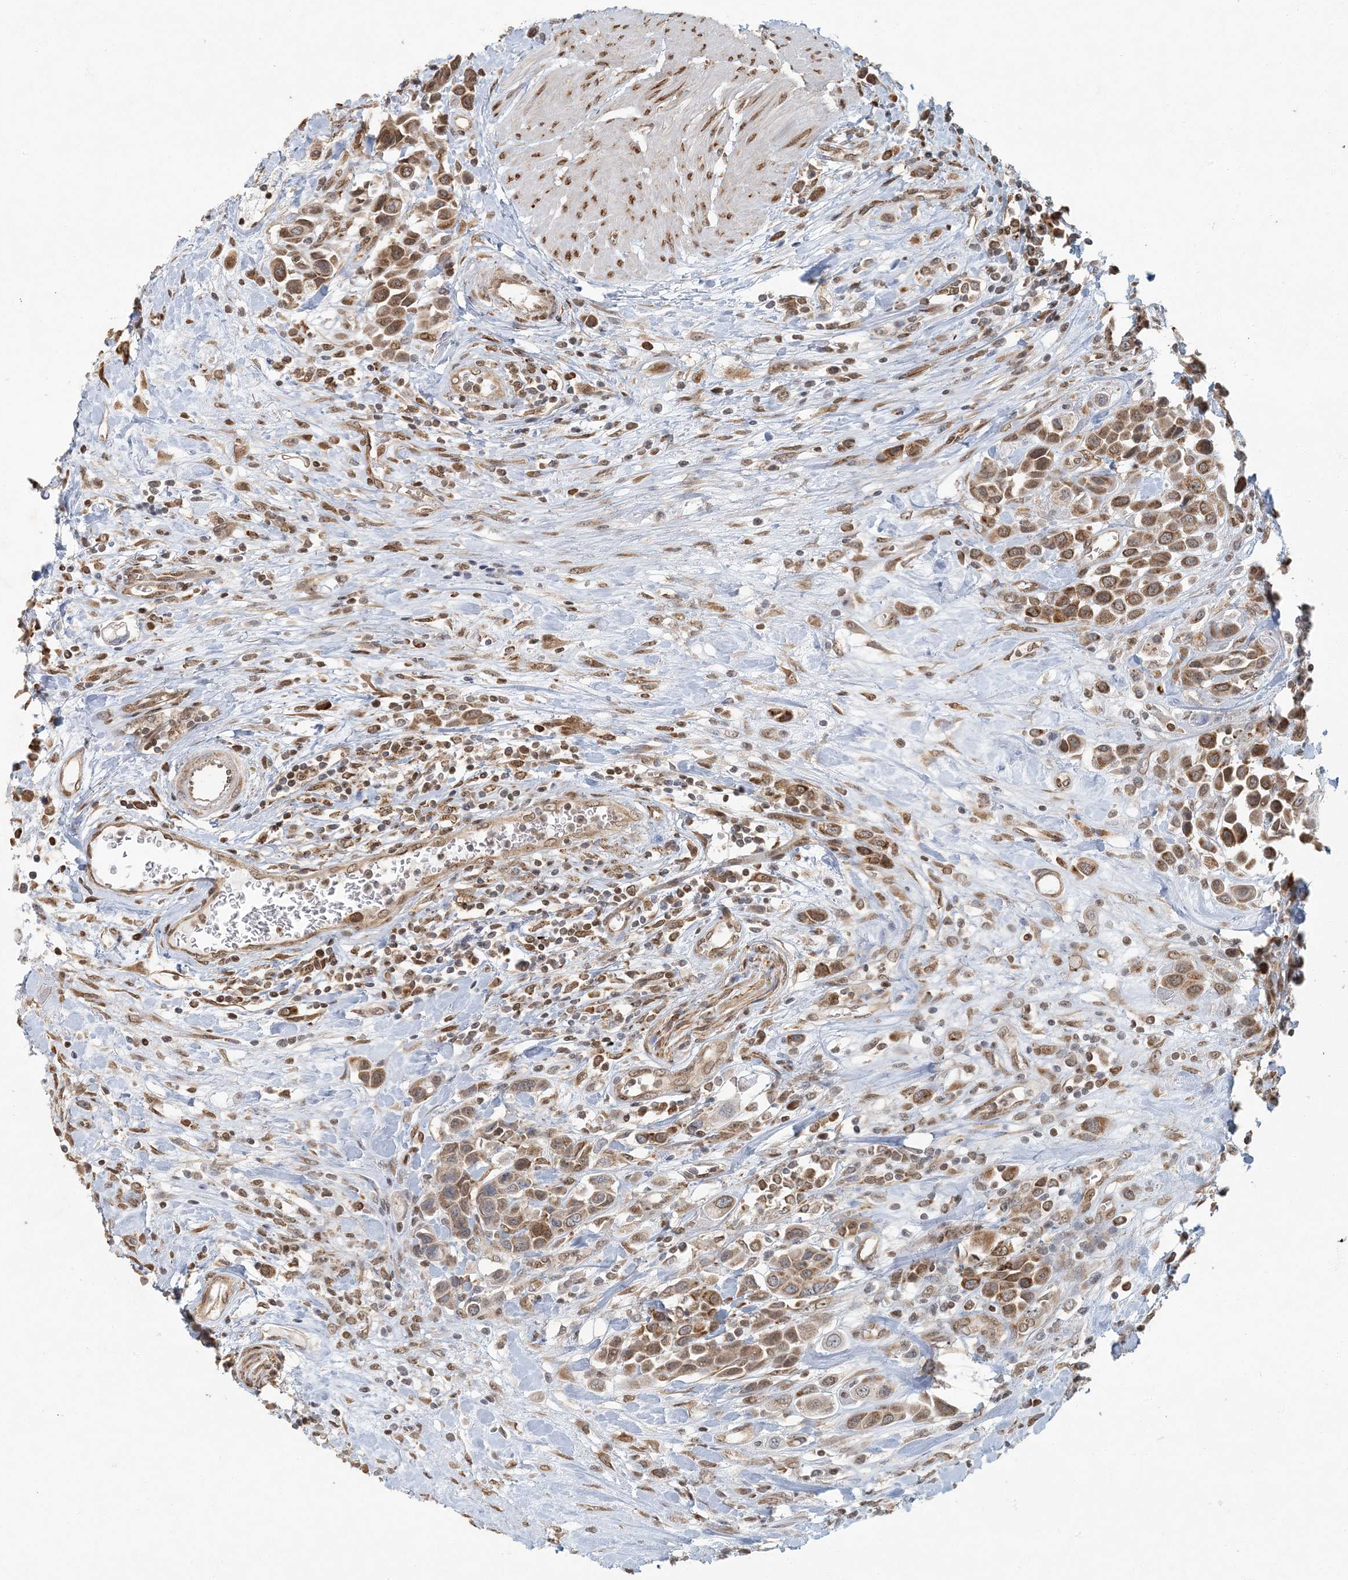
{"staining": {"intensity": "moderate", "quantity": ">75%", "location": "cytoplasmic/membranous"}, "tissue": "urothelial cancer", "cell_type": "Tumor cells", "image_type": "cancer", "snomed": [{"axis": "morphology", "description": "Urothelial carcinoma, High grade"}, {"axis": "topography", "description": "Urinary bladder"}], "caption": "Immunohistochemistry (DAB (3,3'-diaminobenzidine)) staining of urothelial cancer displays moderate cytoplasmic/membranous protein positivity in about >75% of tumor cells. The staining was performed using DAB to visualize the protein expression in brown, while the nuclei were stained in blue with hematoxylin (Magnification: 20x).", "gene": "AK9", "patient": {"sex": "male", "age": 50}}